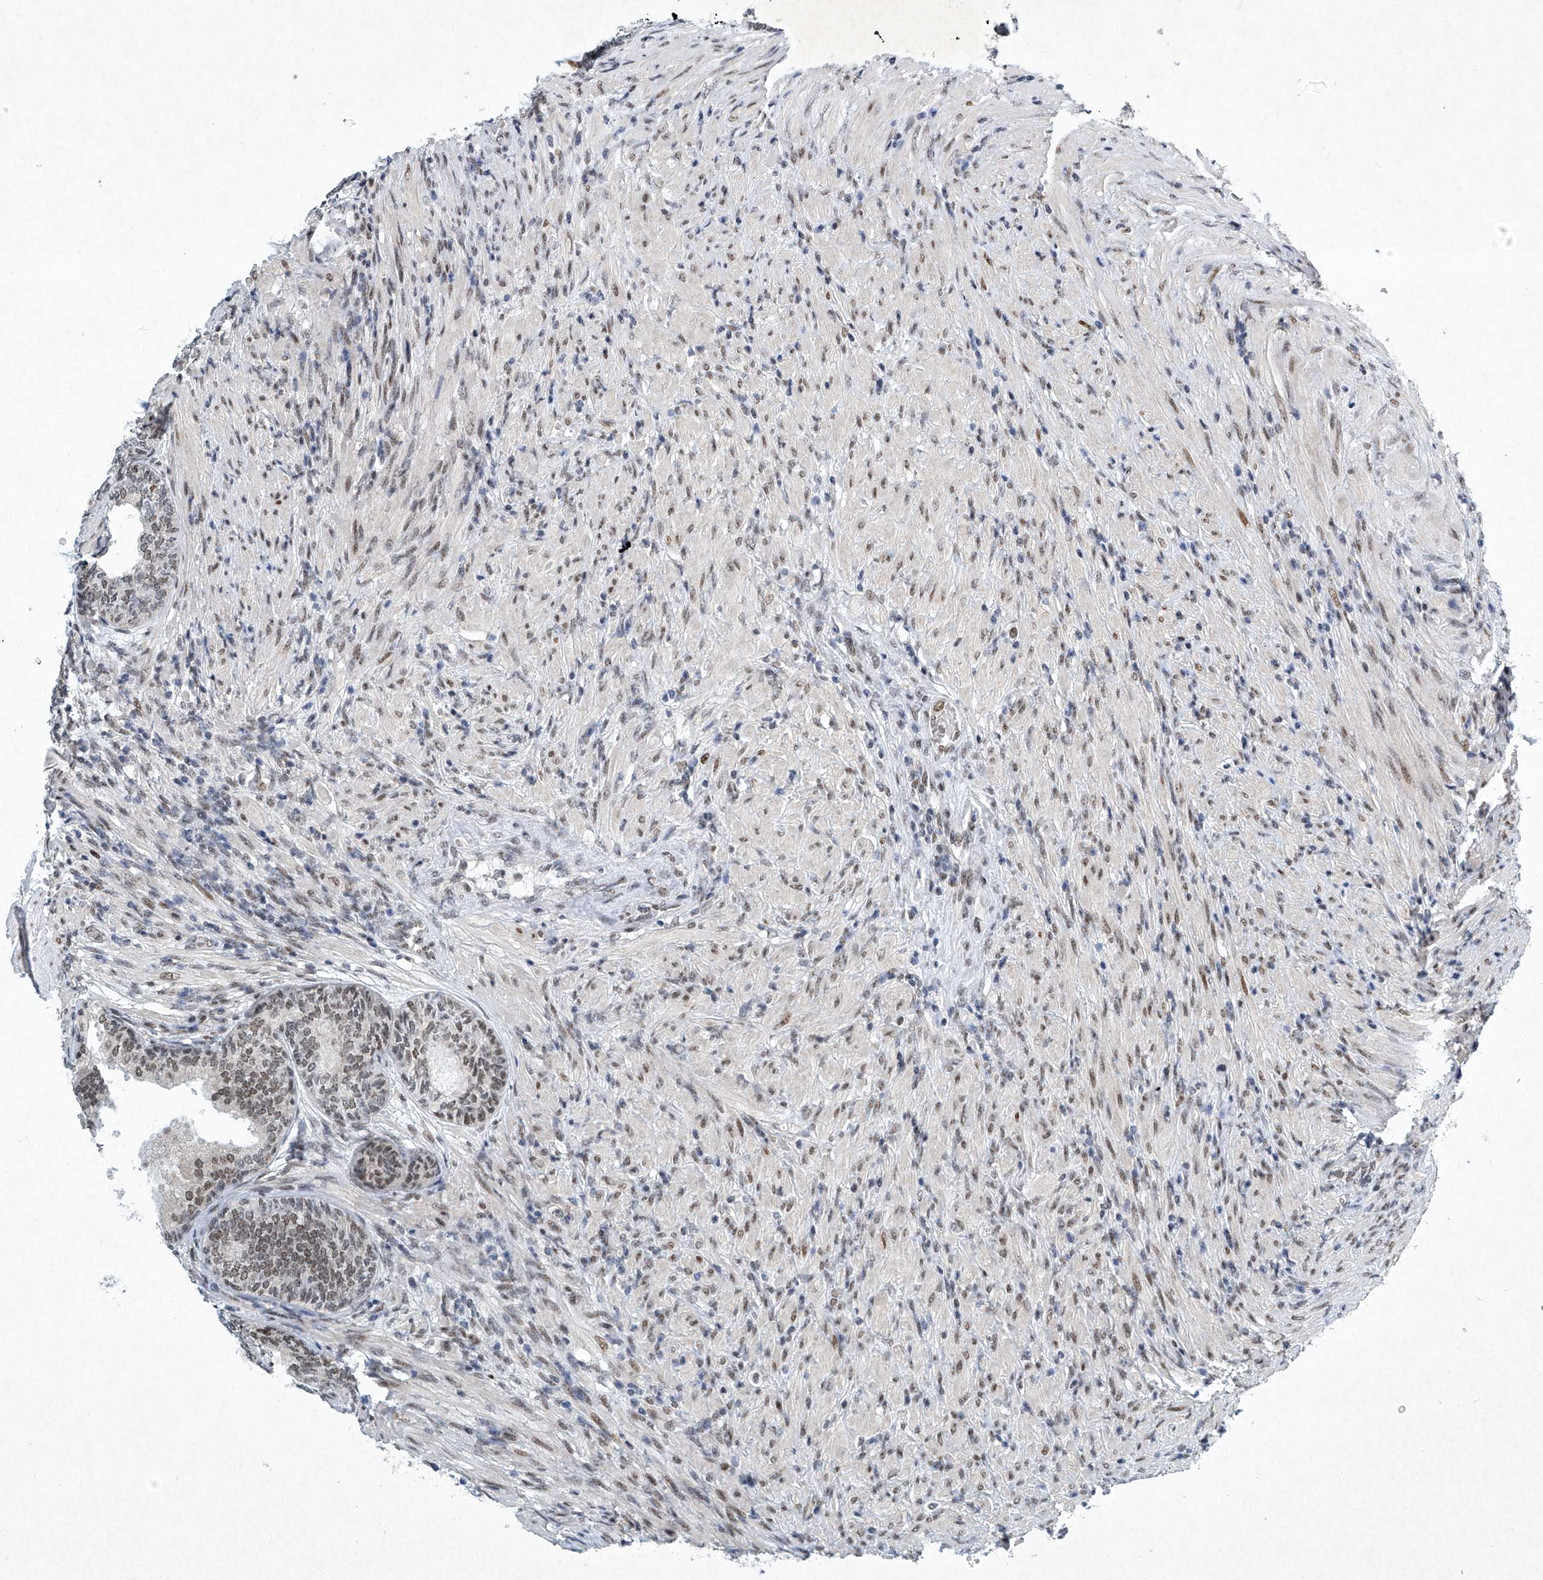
{"staining": {"intensity": "moderate", "quantity": ">75%", "location": "nuclear"}, "tissue": "prostate", "cell_type": "Glandular cells", "image_type": "normal", "snomed": [{"axis": "morphology", "description": "Normal tissue, NOS"}, {"axis": "topography", "description": "Prostate"}], "caption": "Moderate nuclear positivity for a protein is appreciated in approximately >75% of glandular cells of unremarkable prostate using IHC.", "gene": "TFDP1", "patient": {"sex": "male", "age": 76}}